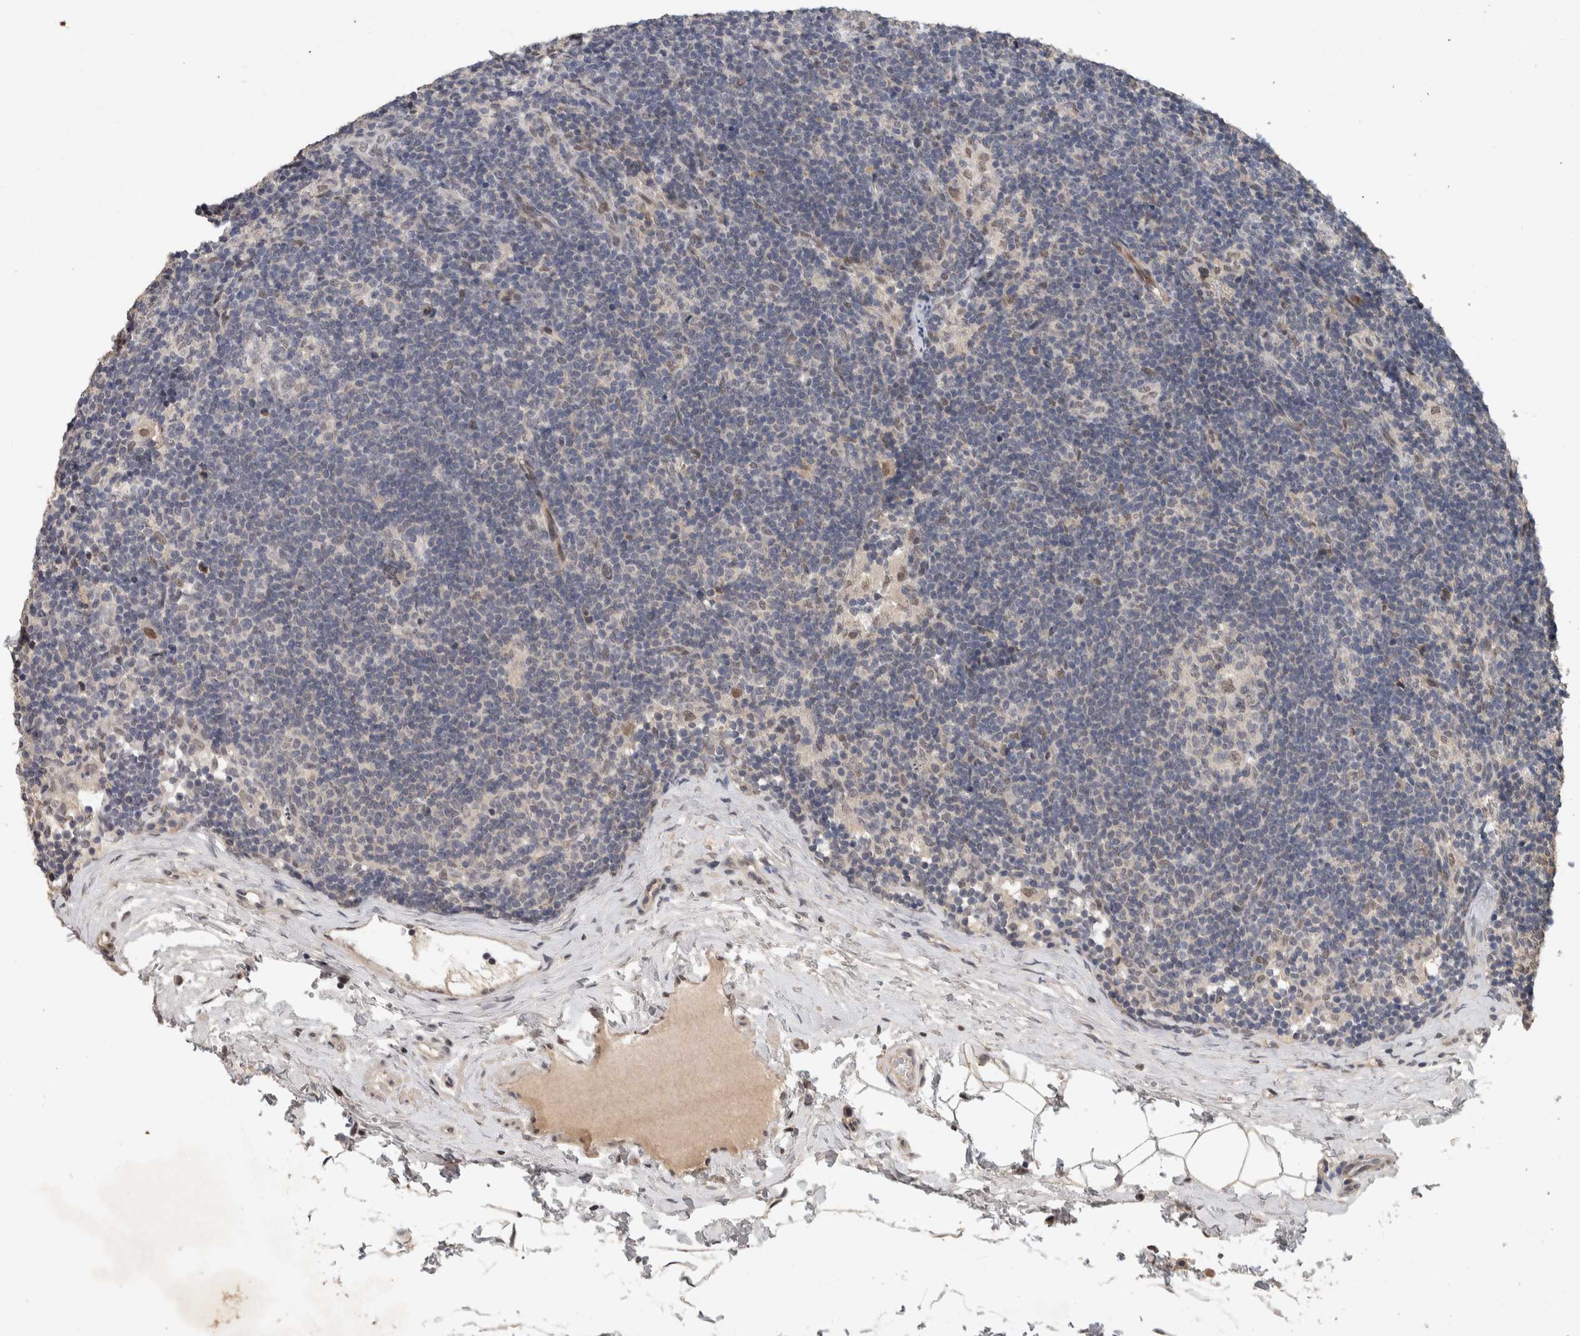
{"staining": {"intensity": "weak", "quantity": "<25%", "location": "nuclear"}, "tissue": "lymph node", "cell_type": "Germinal center cells", "image_type": "normal", "snomed": [{"axis": "morphology", "description": "Normal tissue, NOS"}, {"axis": "topography", "description": "Lymph node"}], "caption": "The histopathology image demonstrates no significant expression in germinal center cells of lymph node.", "gene": "CYSRT1", "patient": {"sex": "female", "age": 22}}